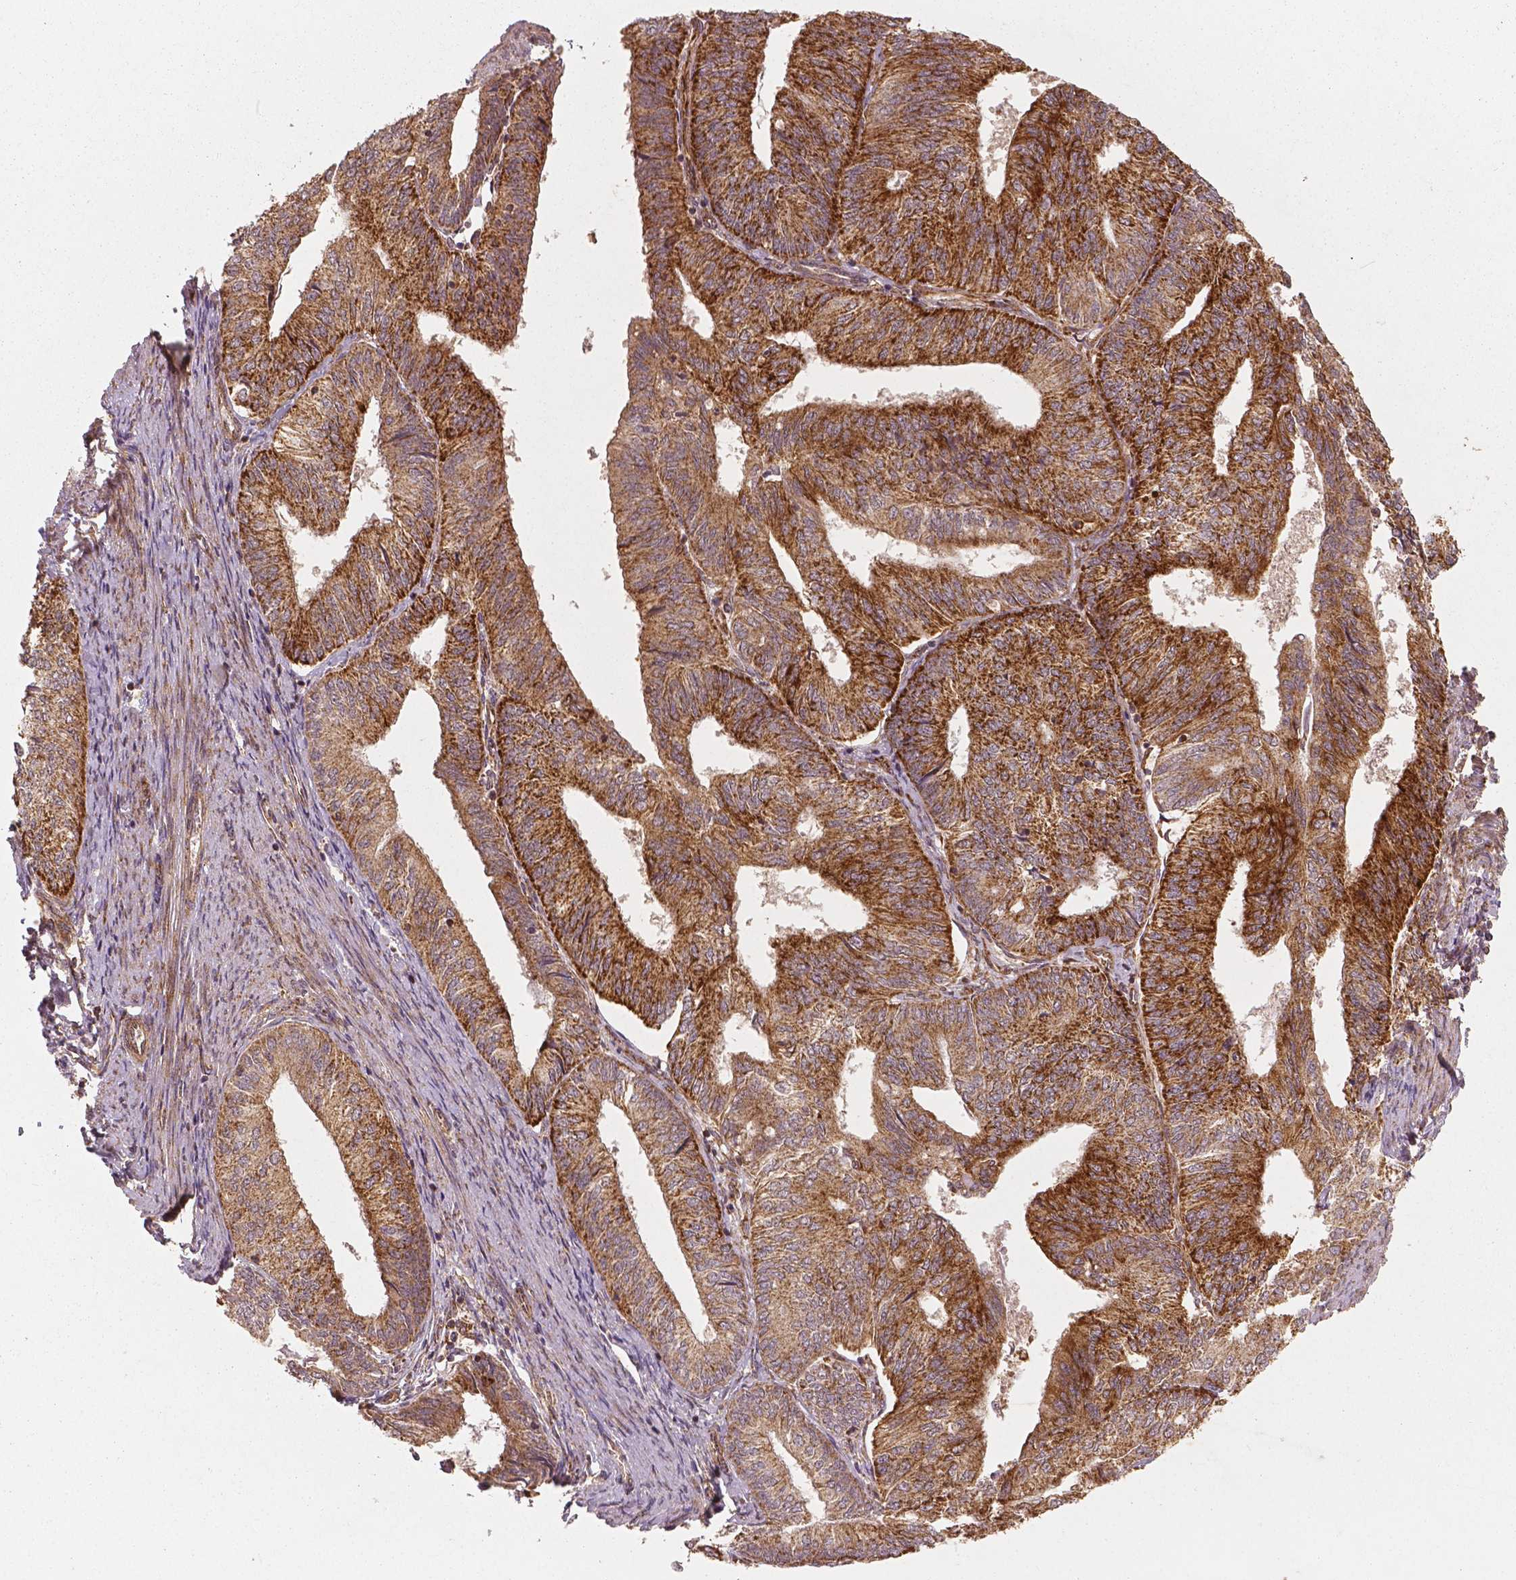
{"staining": {"intensity": "strong", "quantity": ">75%", "location": "cytoplasmic/membranous"}, "tissue": "endometrial cancer", "cell_type": "Tumor cells", "image_type": "cancer", "snomed": [{"axis": "morphology", "description": "Adenocarcinoma, NOS"}, {"axis": "topography", "description": "Endometrium"}], "caption": "Endometrial cancer was stained to show a protein in brown. There is high levels of strong cytoplasmic/membranous expression in about >75% of tumor cells.", "gene": "PGAM5", "patient": {"sex": "female", "age": 58}}